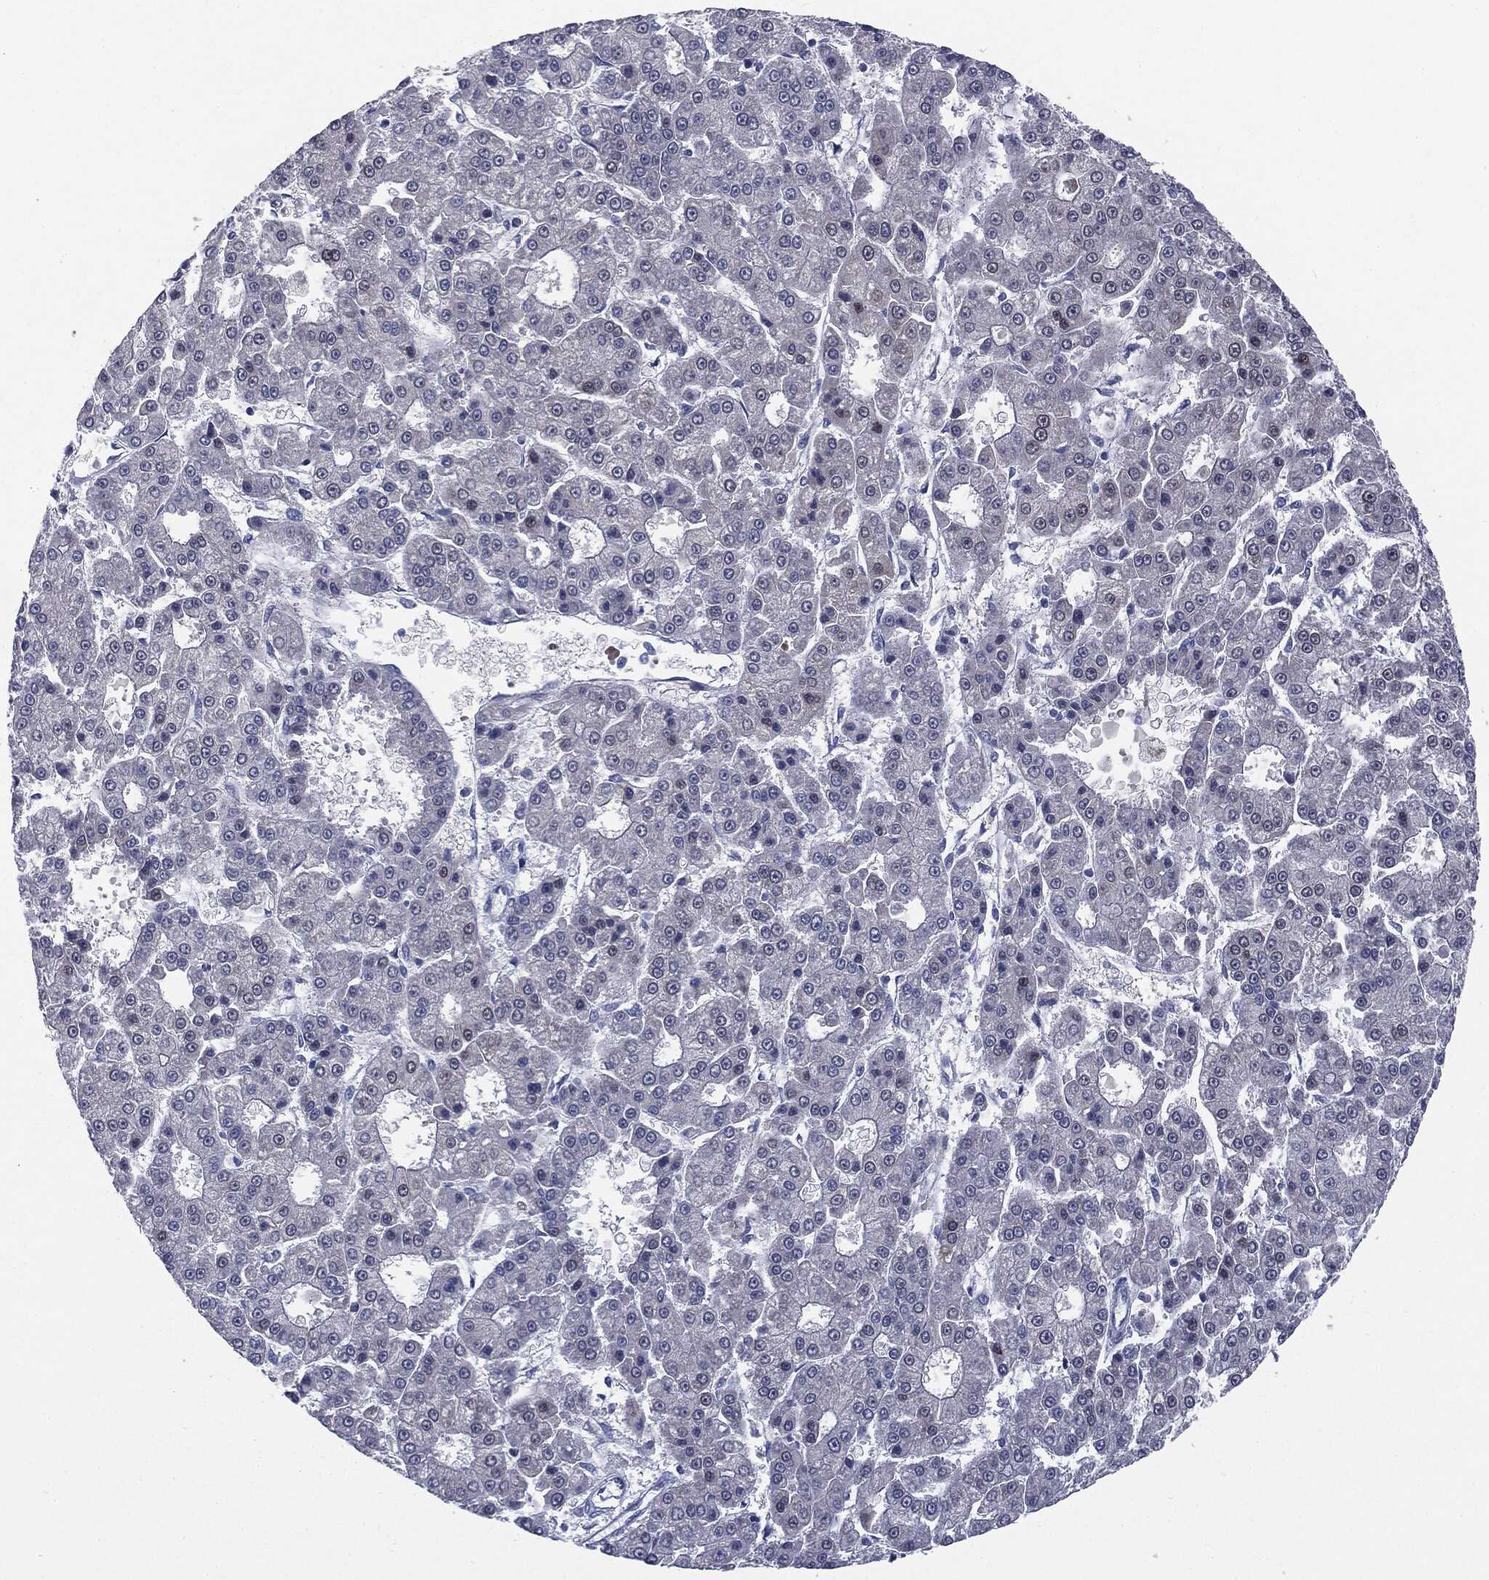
{"staining": {"intensity": "weak", "quantity": "<25%", "location": "nuclear"}, "tissue": "liver cancer", "cell_type": "Tumor cells", "image_type": "cancer", "snomed": [{"axis": "morphology", "description": "Carcinoma, Hepatocellular, NOS"}, {"axis": "topography", "description": "Liver"}], "caption": "A high-resolution micrograph shows IHC staining of liver hepatocellular carcinoma, which demonstrates no significant staining in tumor cells. The staining is performed using DAB brown chromogen with nuclei counter-stained in using hematoxylin.", "gene": "KRT5", "patient": {"sex": "male", "age": 70}}